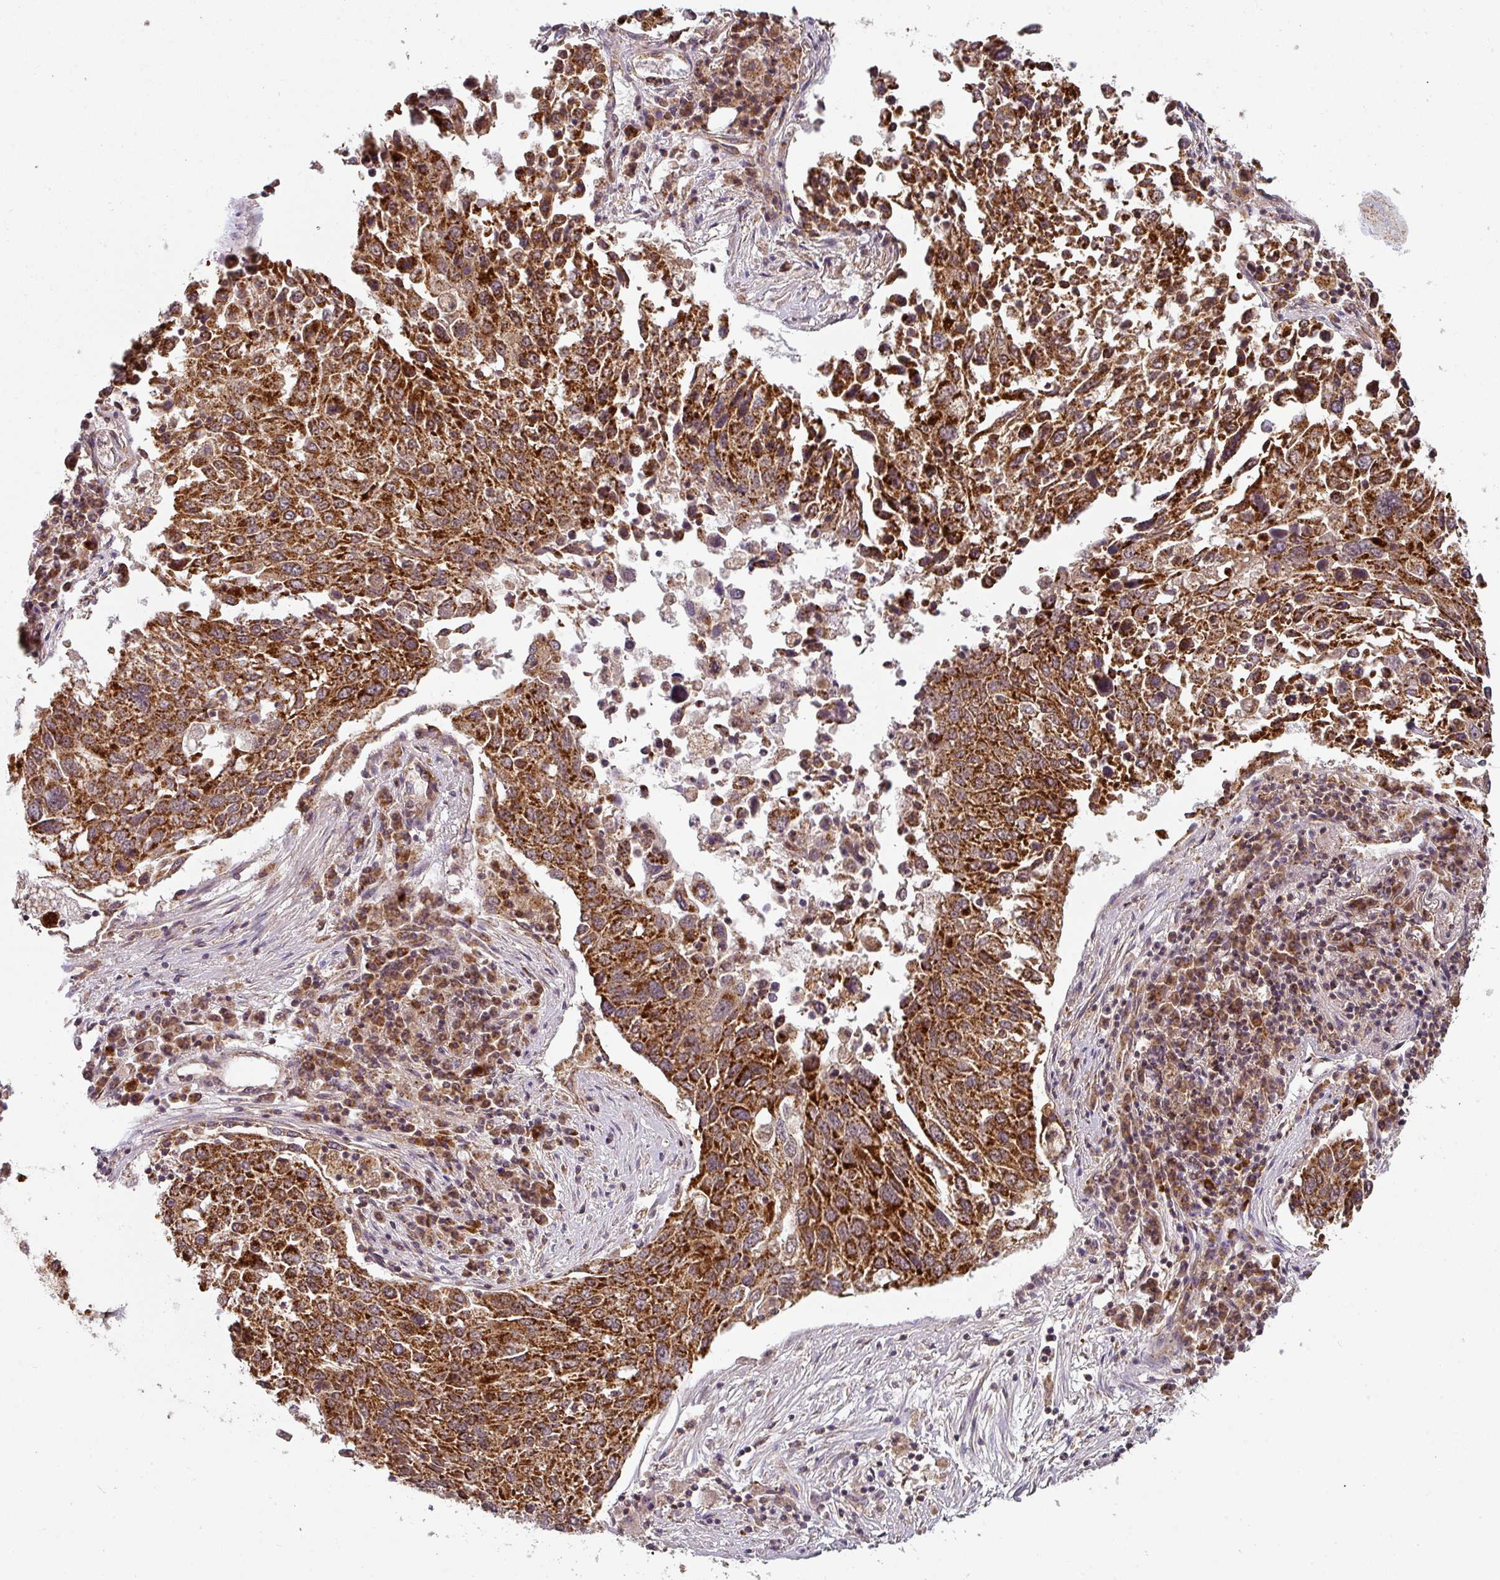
{"staining": {"intensity": "strong", "quantity": ">75%", "location": "cytoplasmic/membranous"}, "tissue": "lung cancer", "cell_type": "Tumor cells", "image_type": "cancer", "snomed": [{"axis": "morphology", "description": "Squamous cell carcinoma, NOS"}, {"axis": "topography", "description": "Lung"}], "caption": "IHC histopathology image of lung cancer (squamous cell carcinoma) stained for a protein (brown), which displays high levels of strong cytoplasmic/membranous expression in approximately >75% of tumor cells.", "gene": "MRPS16", "patient": {"sex": "male", "age": 65}}